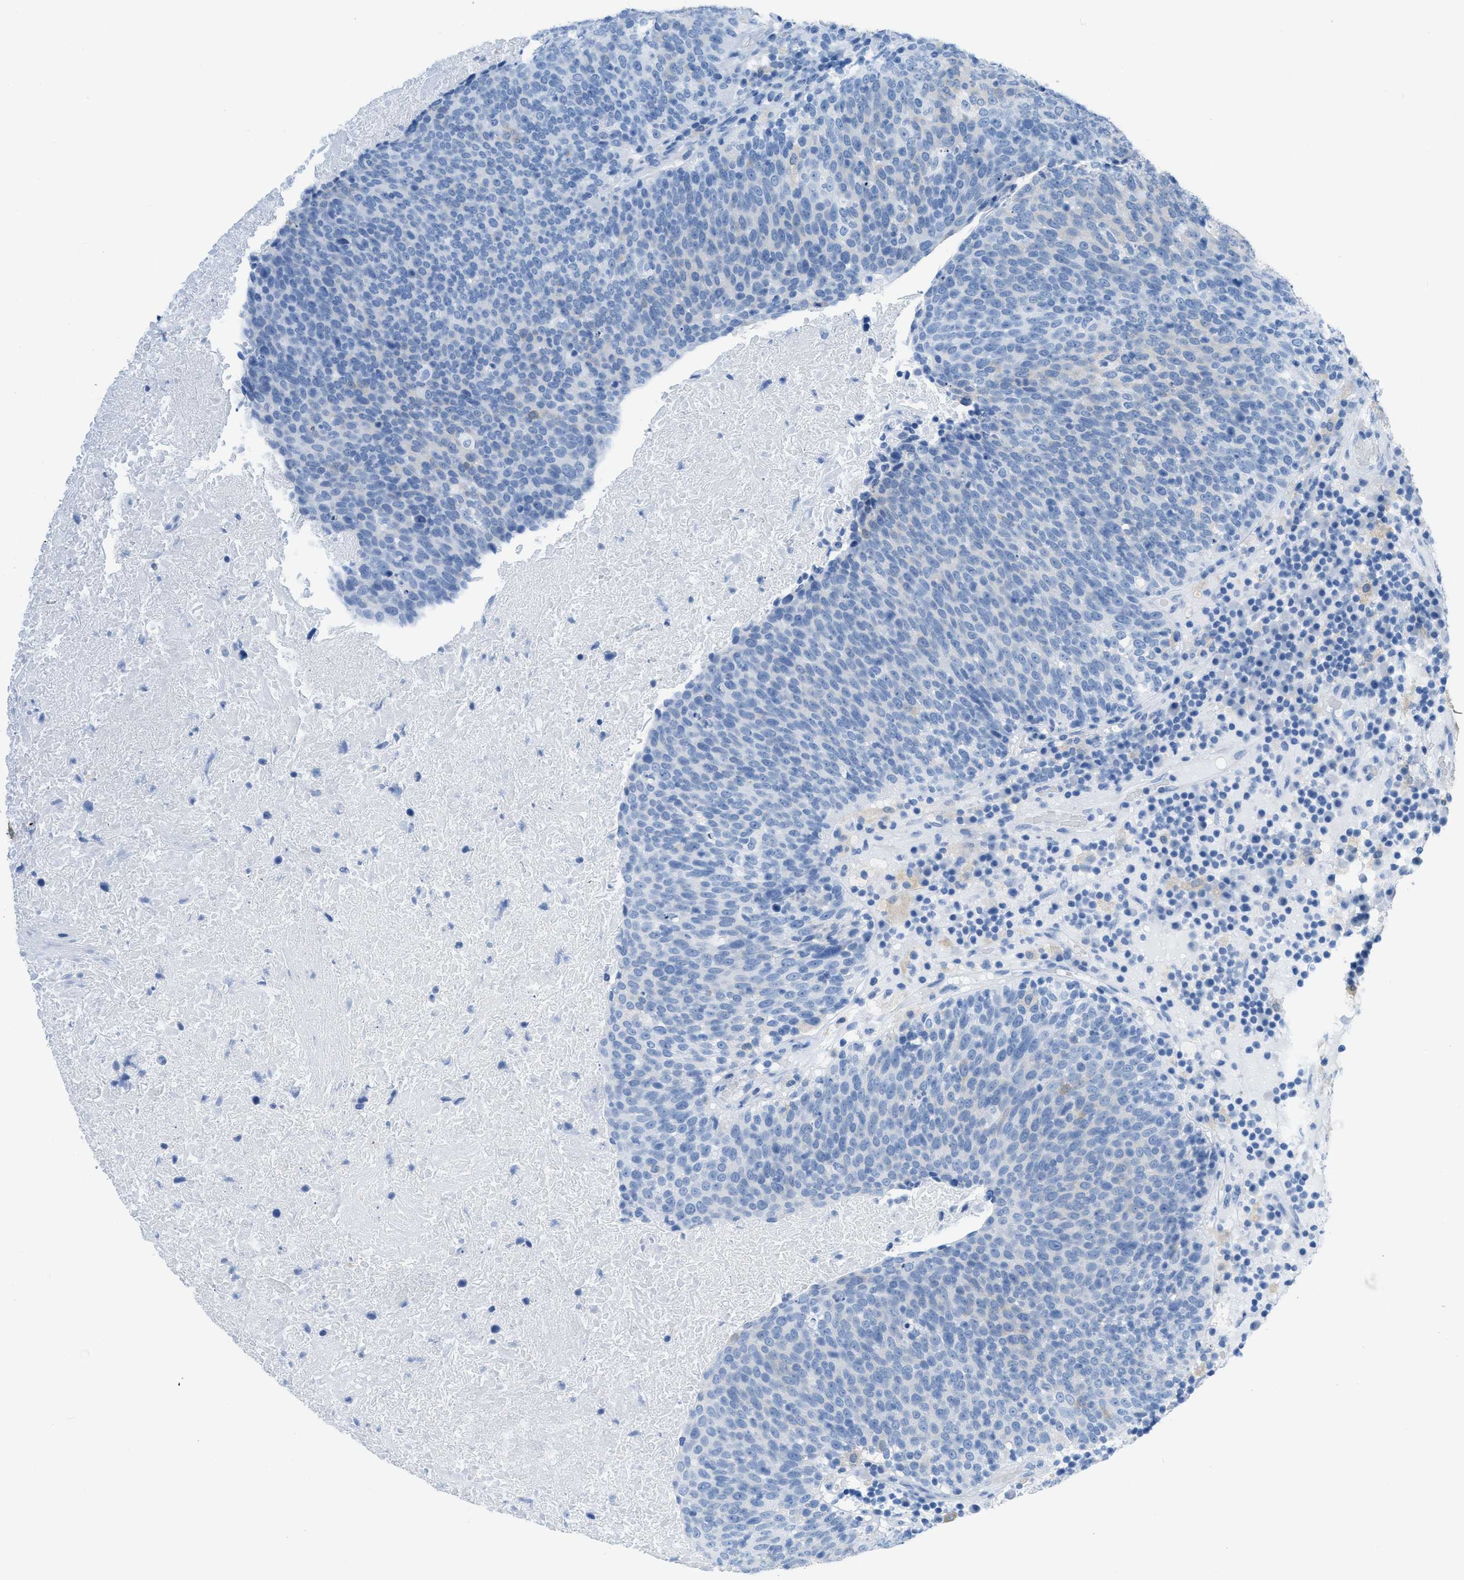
{"staining": {"intensity": "negative", "quantity": "none", "location": "none"}, "tissue": "head and neck cancer", "cell_type": "Tumor cells", "image_type": "cancer", "snomed": [{"axis": "morphology", "description": "Squamous cell carcinoma, NOS"}, {"axis": "morphology", "description": "Squamous cell carcinoma, metastatic, NOS"}, {"axis": "topography", "description": "Lymph node"}, {"axis": "topography", "description": "Head-Neck"}], "caption": "The immunohistochemistry (IHC) micrograph has no significant staining in tumor cells of metastatic squamous cell carcinoma (head and neck) tissue. The staining was performed using DAB to visualize the protein expression in brown, while the nuclei were stained in blue with hematoxylin (Magnification: 20x).", "gene": "ASGR1", "patient": {"sex": "male", "age": 62}}